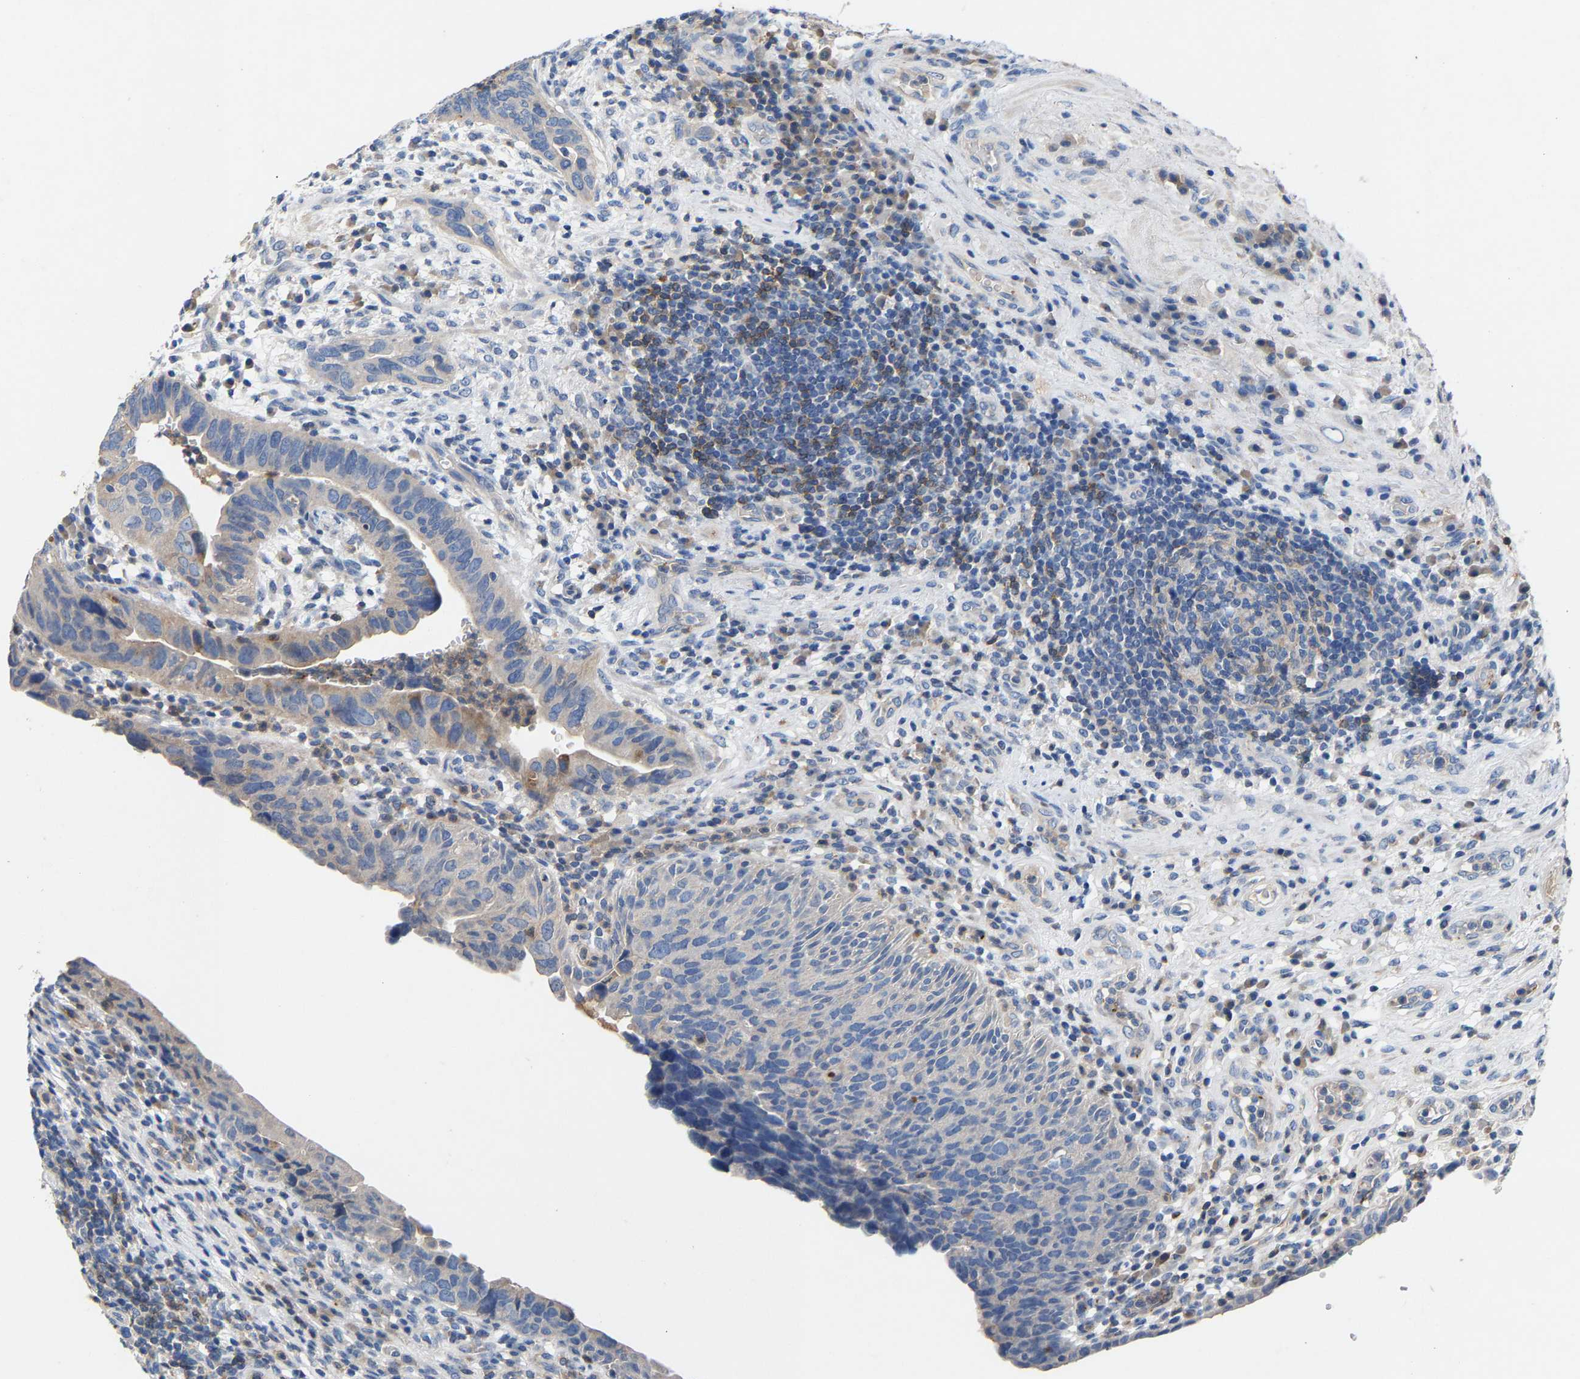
{"staining": {"intensity": "weak", "quantity": "<25%", "location": "cytoplasmic/membranous"}, "tissue": "urothelial cancer", "cell_type": "Tumor cells", "image_type": "cancer", "snomed": [{"axis": "morphology", "description": "Urothelial carcinoma, High grade"}, {"axis": "topography", "description": "Urinary bladder"}], "caption": "Human urothelial carcinoma (high-grade) stained for a protein using immunohistochemistry demonstrates no expression in tumor cells.", "gene": "CCDC171", "patient": {"sex": "female", "age": 82}}